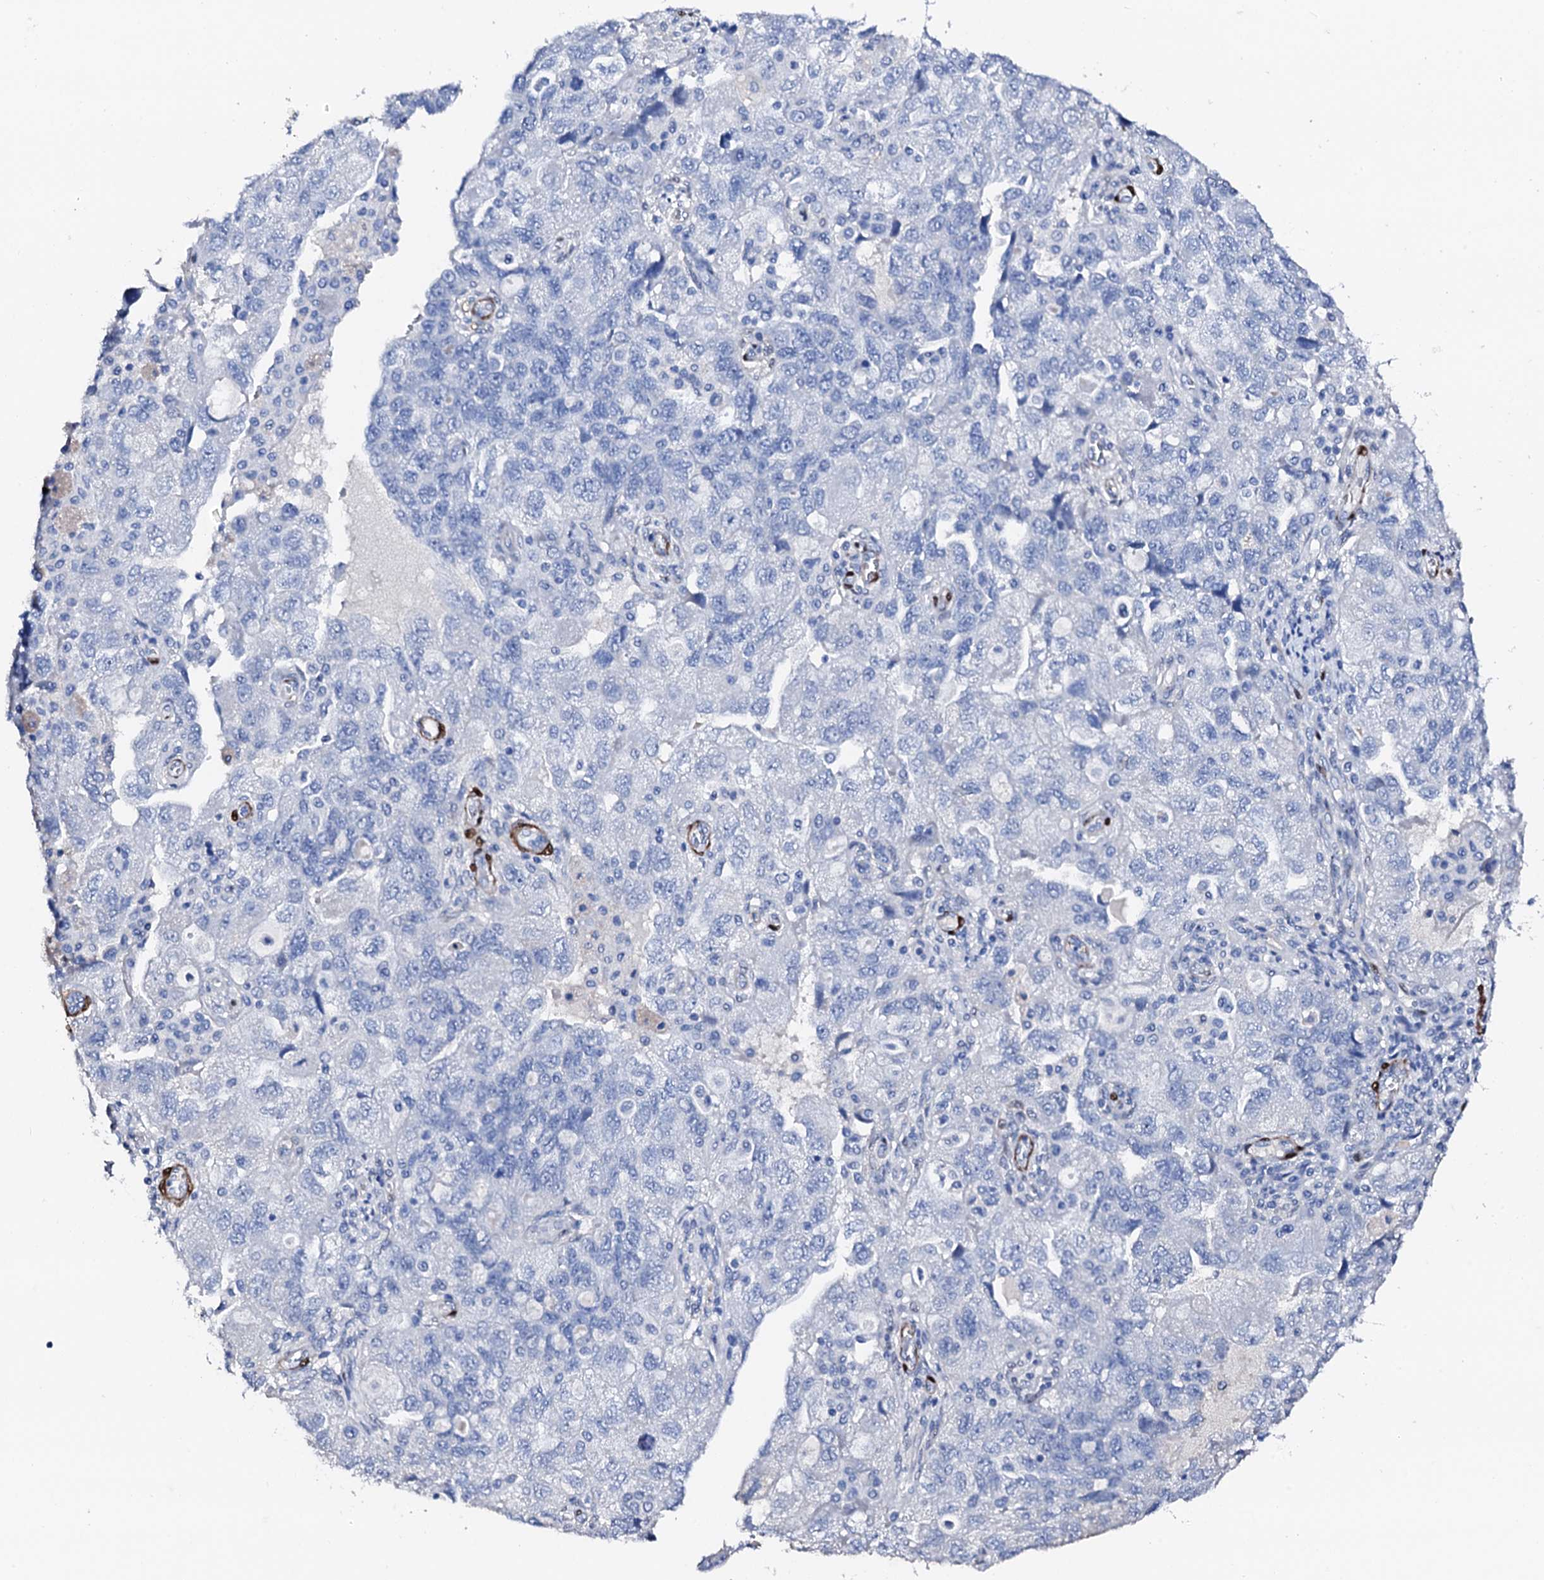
{"staining": {"intensity": "negative", "quantity": "none", "location": "none"}, "tissue": "ovarian cancer", "cell_type": "Tumor cells", "image_type": "cancer", "snomed": [{"axis": "morphology", "description": "Carcinoma, NOS"}, {"axis": "morphology", "description": "Cystadenocarcinoma, serous, NOS"}, {"axis": "topography", "description": "Ovary"}], "caption": "IHC photomicrograph of neoplastic tissue: ovarian cancer stained with DAB exhibits no significant protein staining in tumor cells. (IHC, brightfield microscopy, high magnification).", "gene": "NRIP2", "patient": {"sex": "female", "age": 69}}